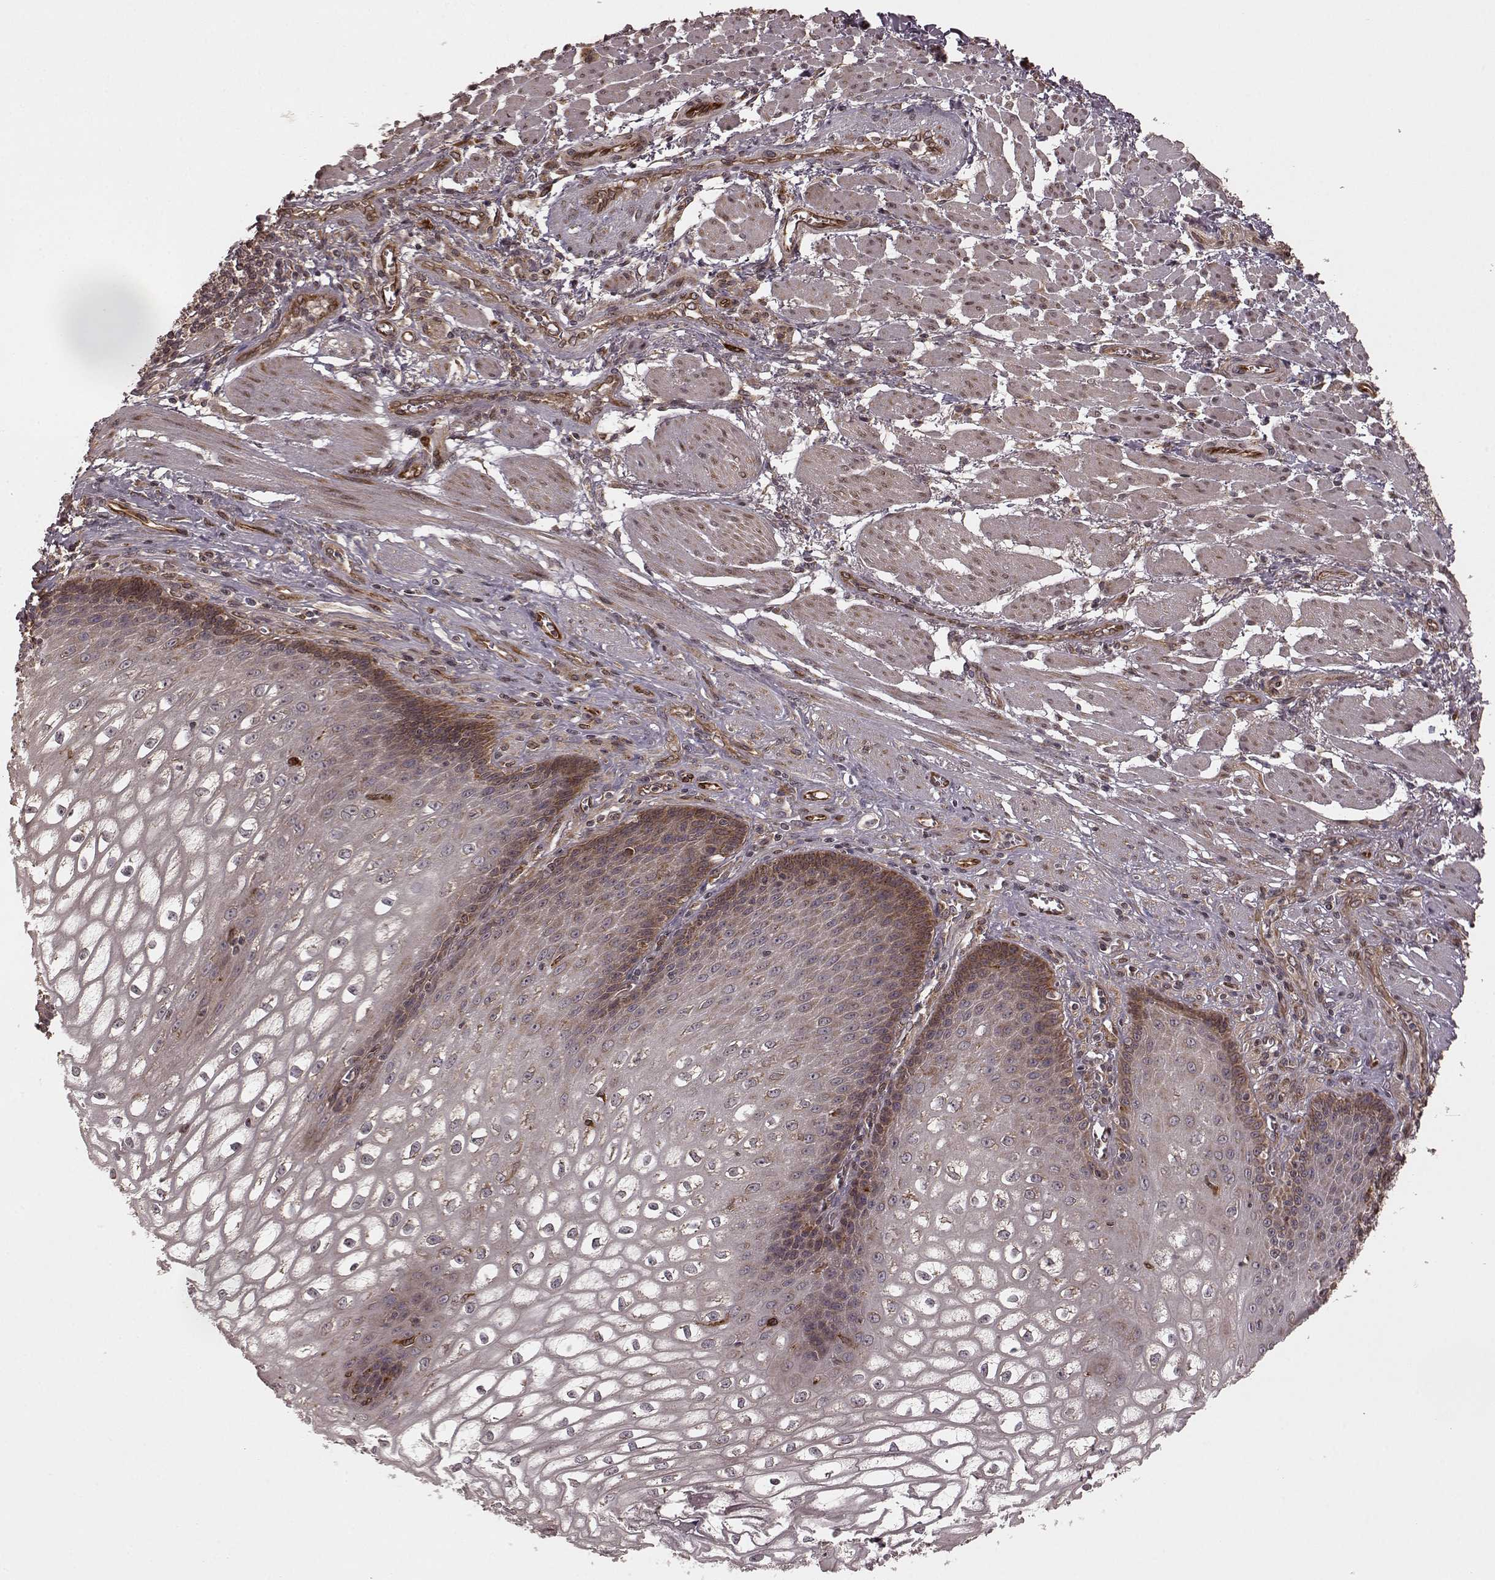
{"staining": {"intensity": "moderate", "quantity": ">75%", "location": "cytoplasmic/membranous"}, "tissue": "esophagus", "cell_type": "Squamous epithelial cells", "image_type": "normal", "snomed": [{"axis": "morphology", "description": "Normal tissue, NOS"}, {"axis": "topography", "description": "Esophagus"}], "caption": "The image reveals a brown stain indicating the presence of a protein in the cytoplasmic/membranous of squamous epithelial cells in esophagus.", "gene": "AGPAT1", "patient": {"sex": "male", "age": 58}}